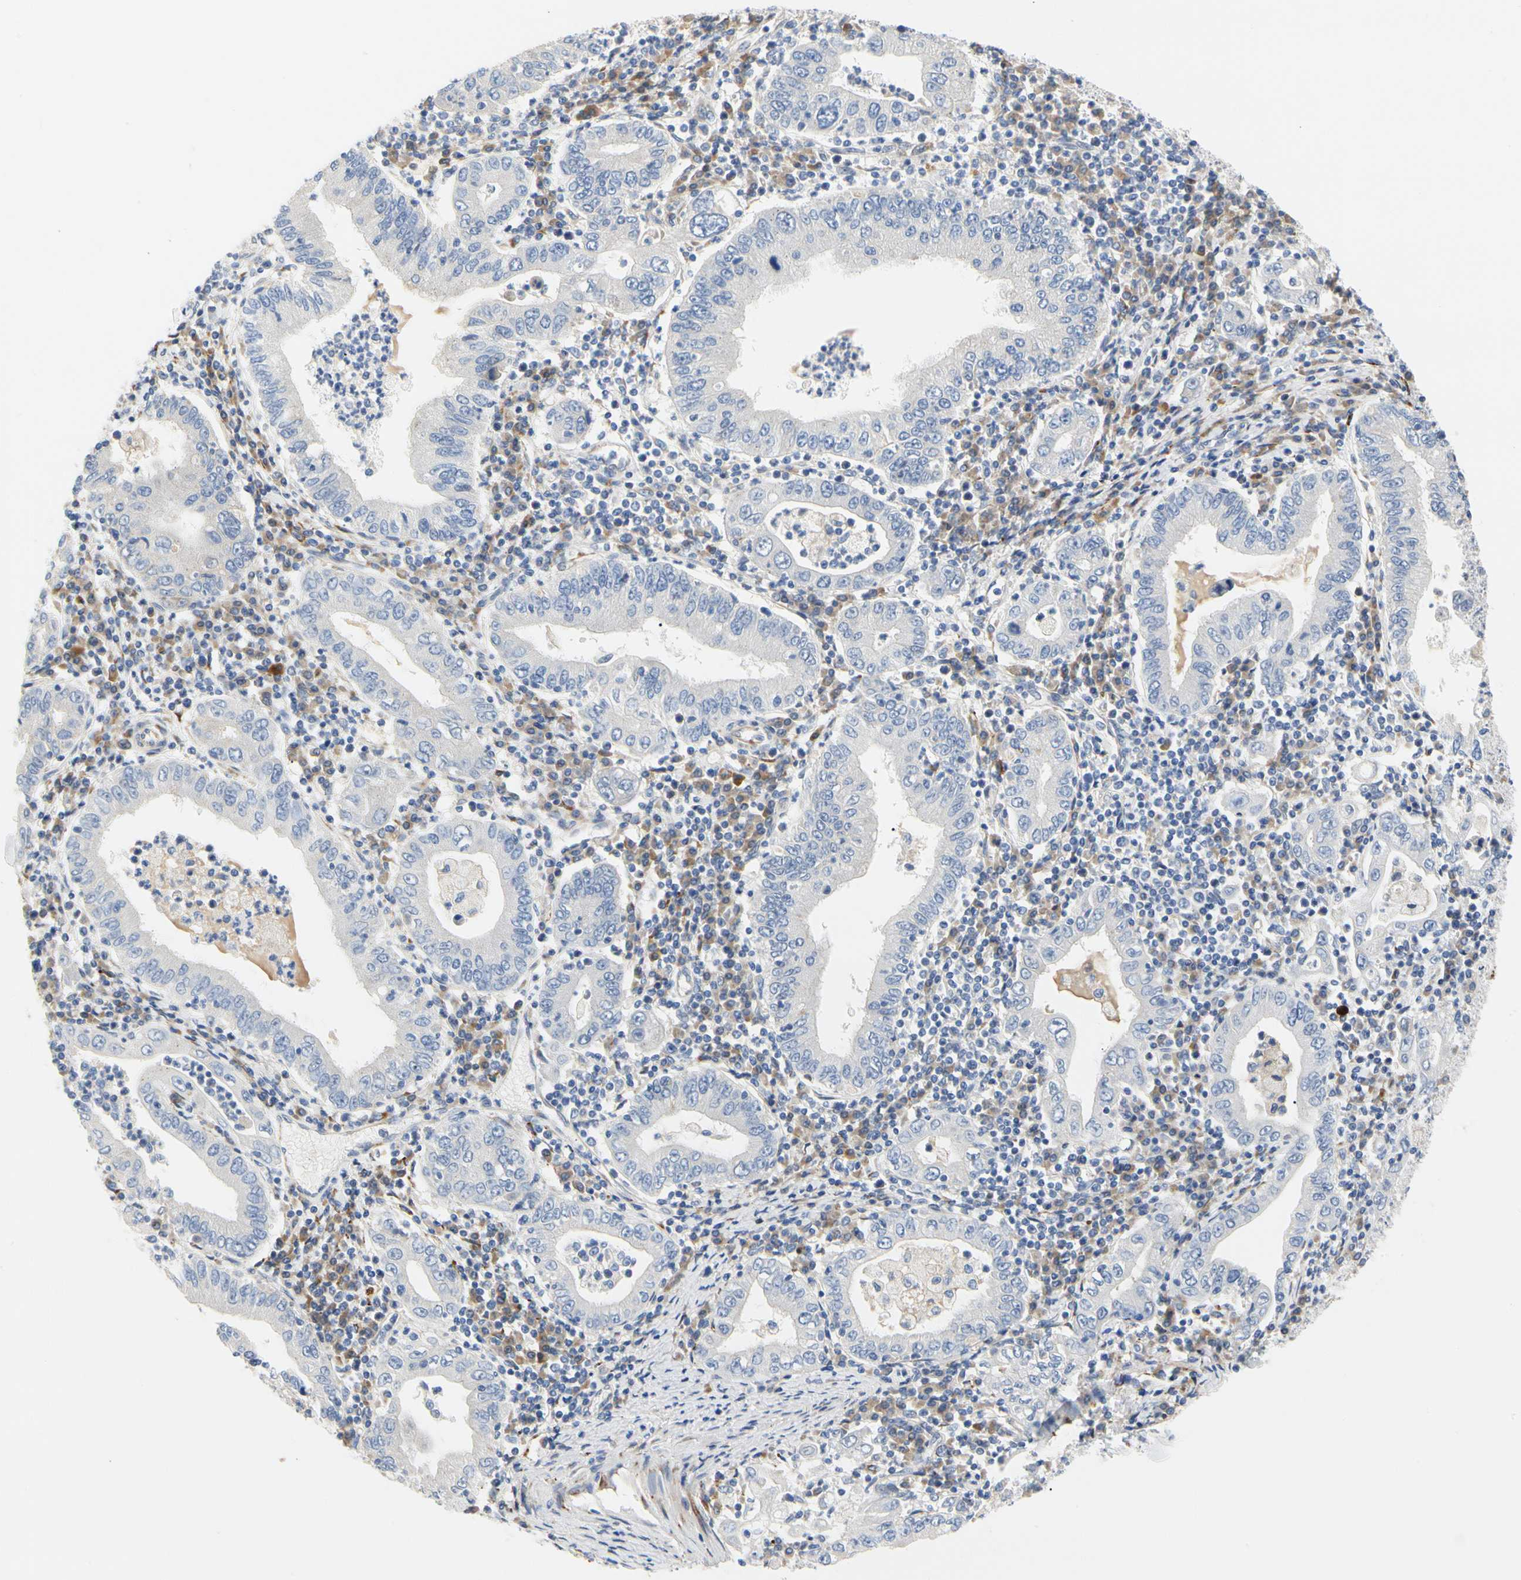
{"staining": {"intensity": "negative", "quantity": "none", "location": "none"}, "tissue": "stomach cancer", "cell_type": "Tumor cells", "image_type": "cancer", "snomed": [{"axis": "morphology", "description": "Normal tissue, NOS"}, {"axis": "morphology", "description": "Adenocarcinoma, NOS"}, {"axis": "topography", "description": "Esophagus"}, {"axis": "topography", "description": "Stomach, upper"}, {"axis": "topography", "description": "Peripheral nerve tissue"}], "caption": "Stomach adenocarcinoma stained for a protein using immunohistochemistry (IHC) reveals no positivity tumor cells.", "gene": "ZNF236", "patient": {"sex": "male", "age": 62}}